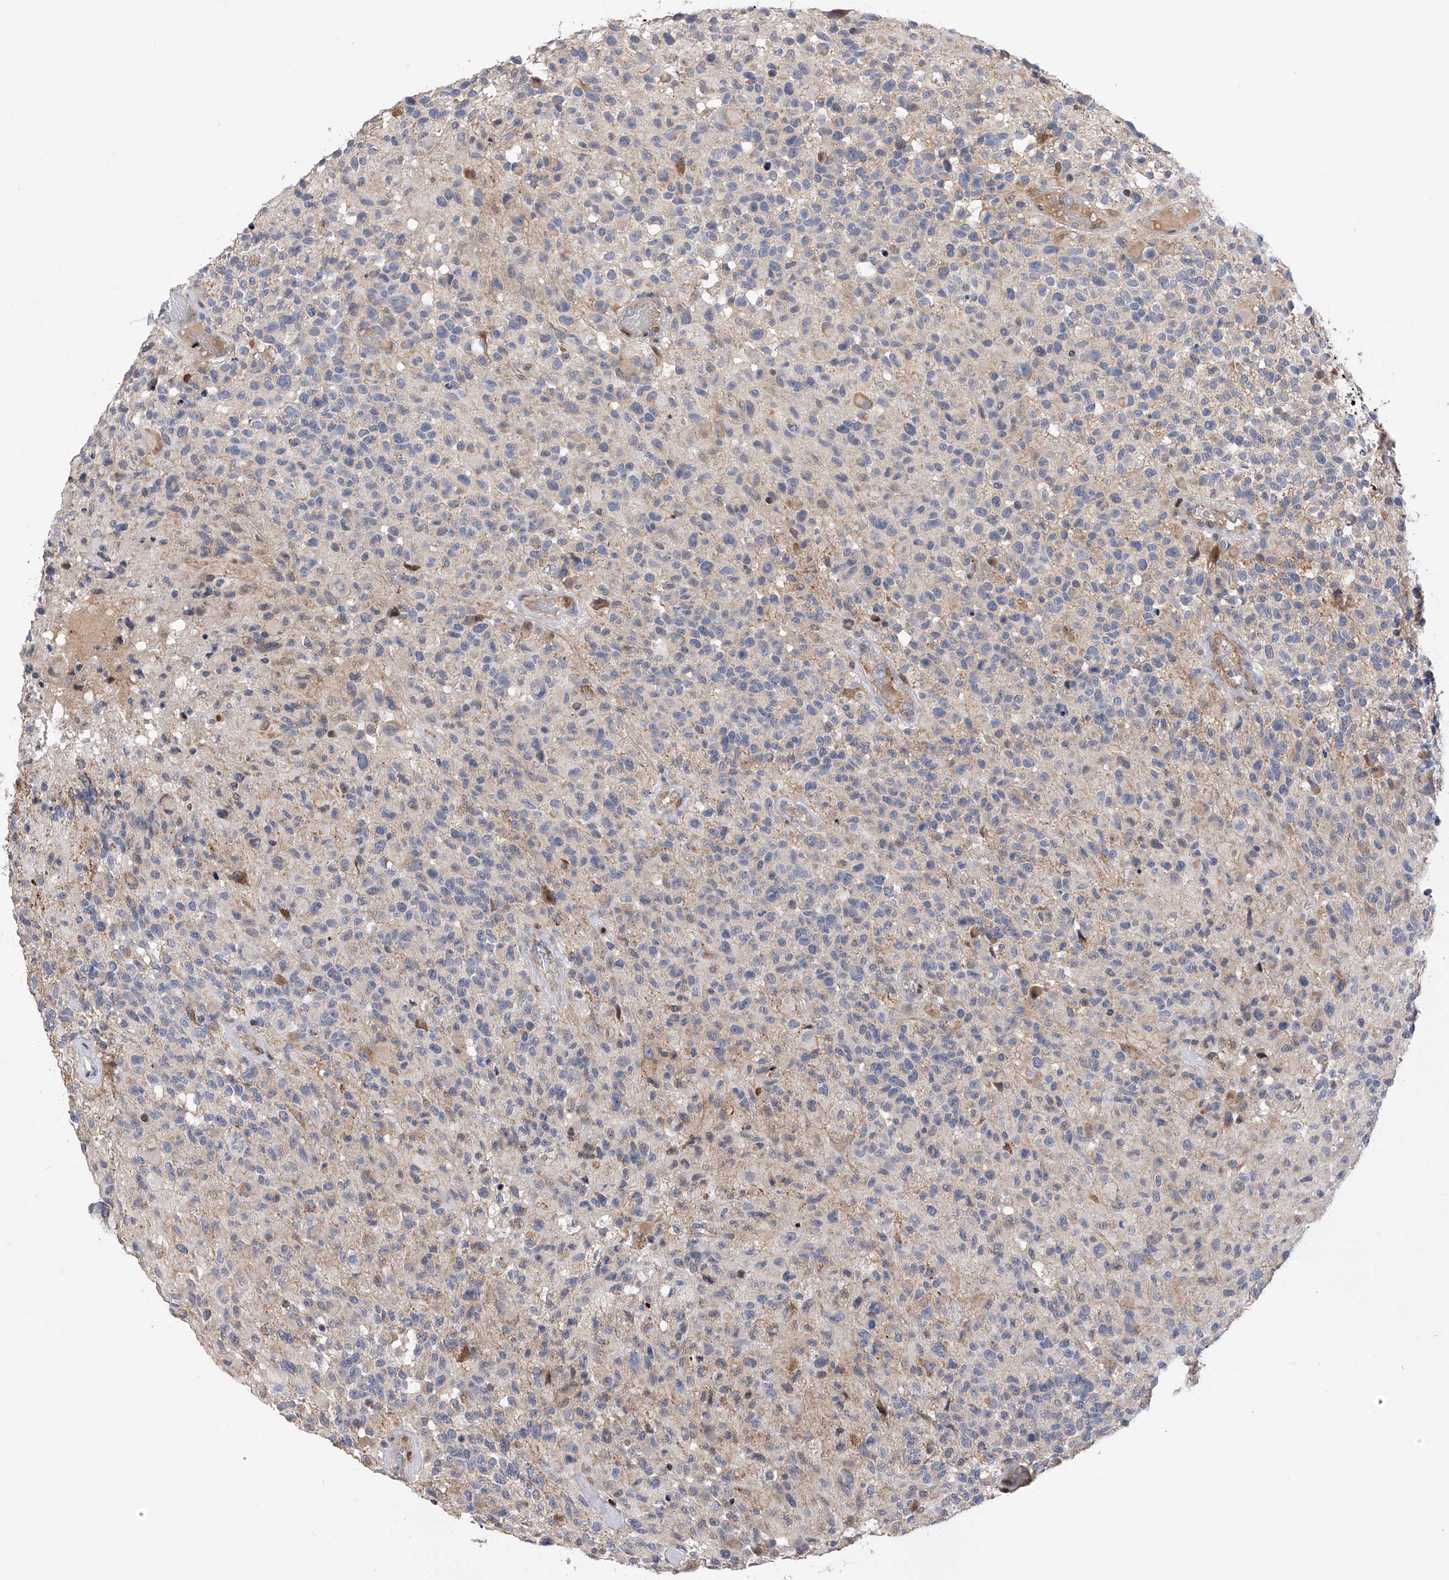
{"staining": {"intensity": "weak", "quantity": "<25%", "location": "cytoplasmic/membranous"}, "tissue": "glioma", "cell_type": "Tumor cells", "image_type": "cancer", "snomed": [{"axis": "morphology", "description": "Glioma, malignant, High grade"}, {"axis": "morphology", "description": "Glioblastoma, NOS"}, {"axis": "topography", "description": "Brain"}], "caption": "Protein analysis of glioblastoma demonstrates no significant expression in tumor cells.", "gene": "CDH12", "patient": {"sex": "male", "age": 60}}